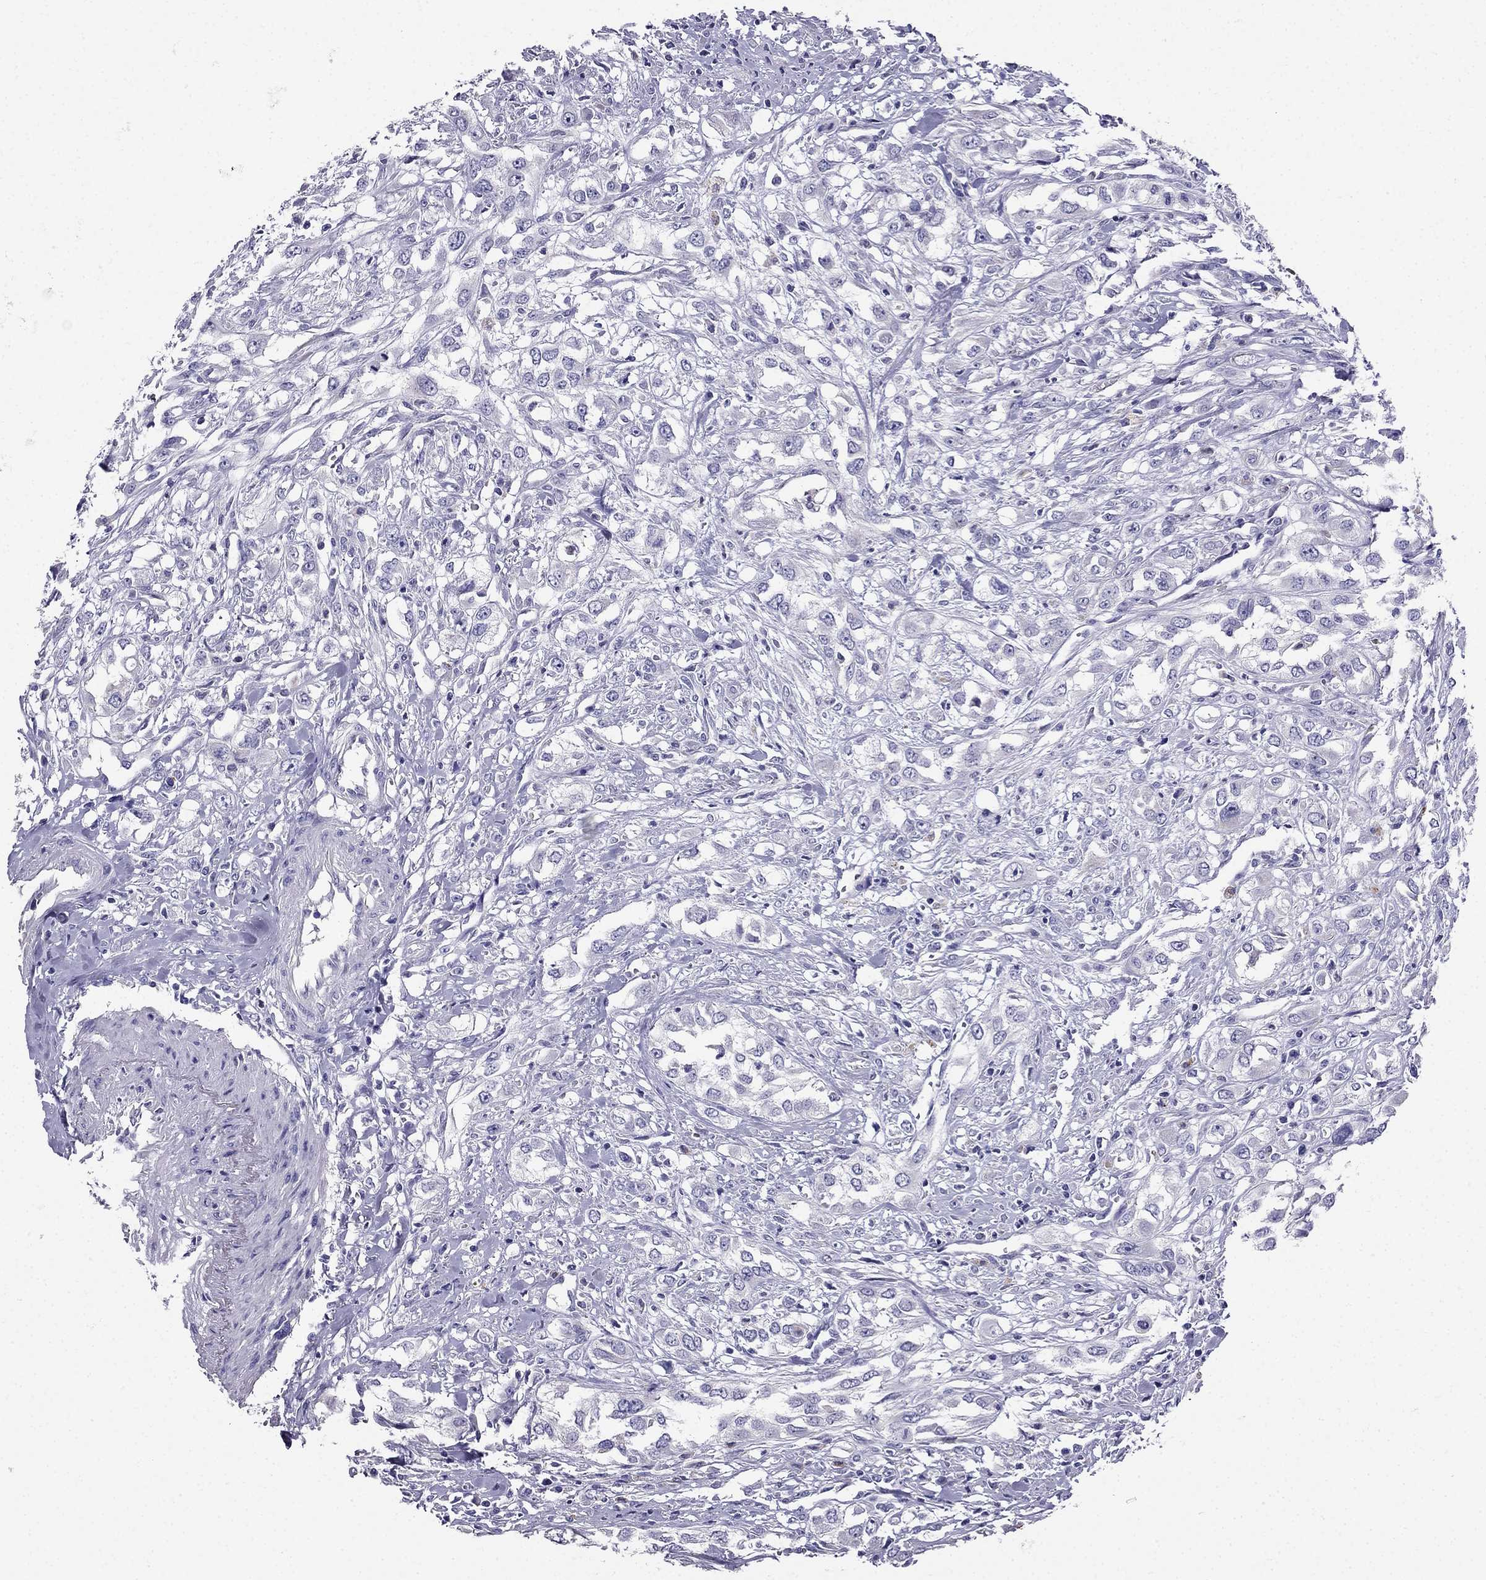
{"staining": {"intensity": "negative", "quantity": "none", "location": "none"}, "tissue": "urothelial cancer", "cell_type": "Tumor cells", "image_type": "cancer", "snomed": [{"axis": "morphology", "description": "Urothelial carcinoma, High grade"}, {"axis": "topography", "description": "Urinary bladder"}], "caption": "The photomicrograph reveals no significant expression in tumor cells of urothelial carcinoma (high-grade). Nuclei are stained in blue.", "gene": "PTH", "patient": {"sex": "male", "age": 67}}